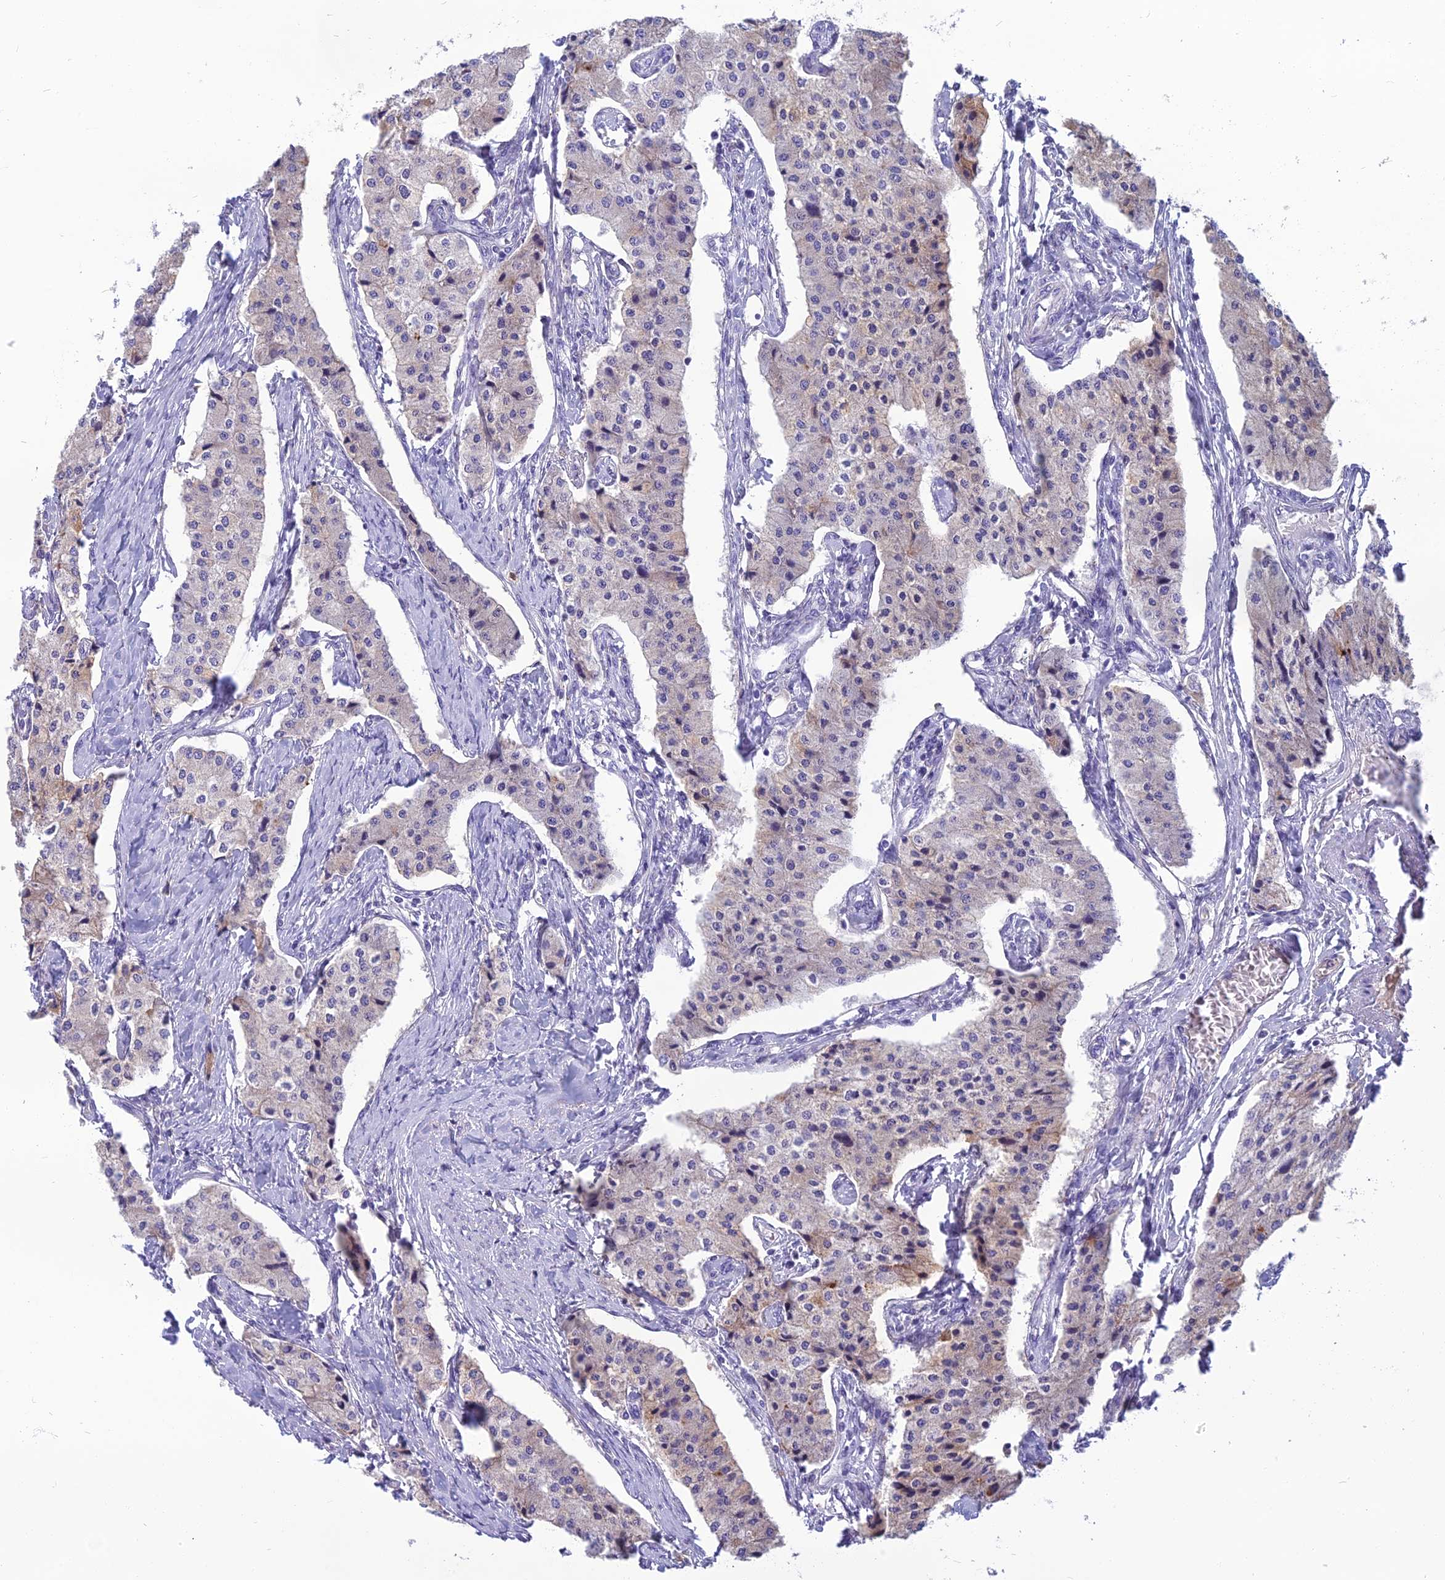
{"staining": {"intensity": "negative", "quantity": "none", "location": "none"}, "tissue": "carcinoid", "cell_type": "Tumor cells", "image_type": "cancer", "snomed": [{"axis": "morphology", "description": "Carcinoid, malignant, NOS"}, {"axis": "topography", "description": "Colon"}], "caption": "Tumor cells show no significant protein positivity in carcinoid.", "gene": "SPTLC3", "patient": {"sex": "female", "age": 52}}